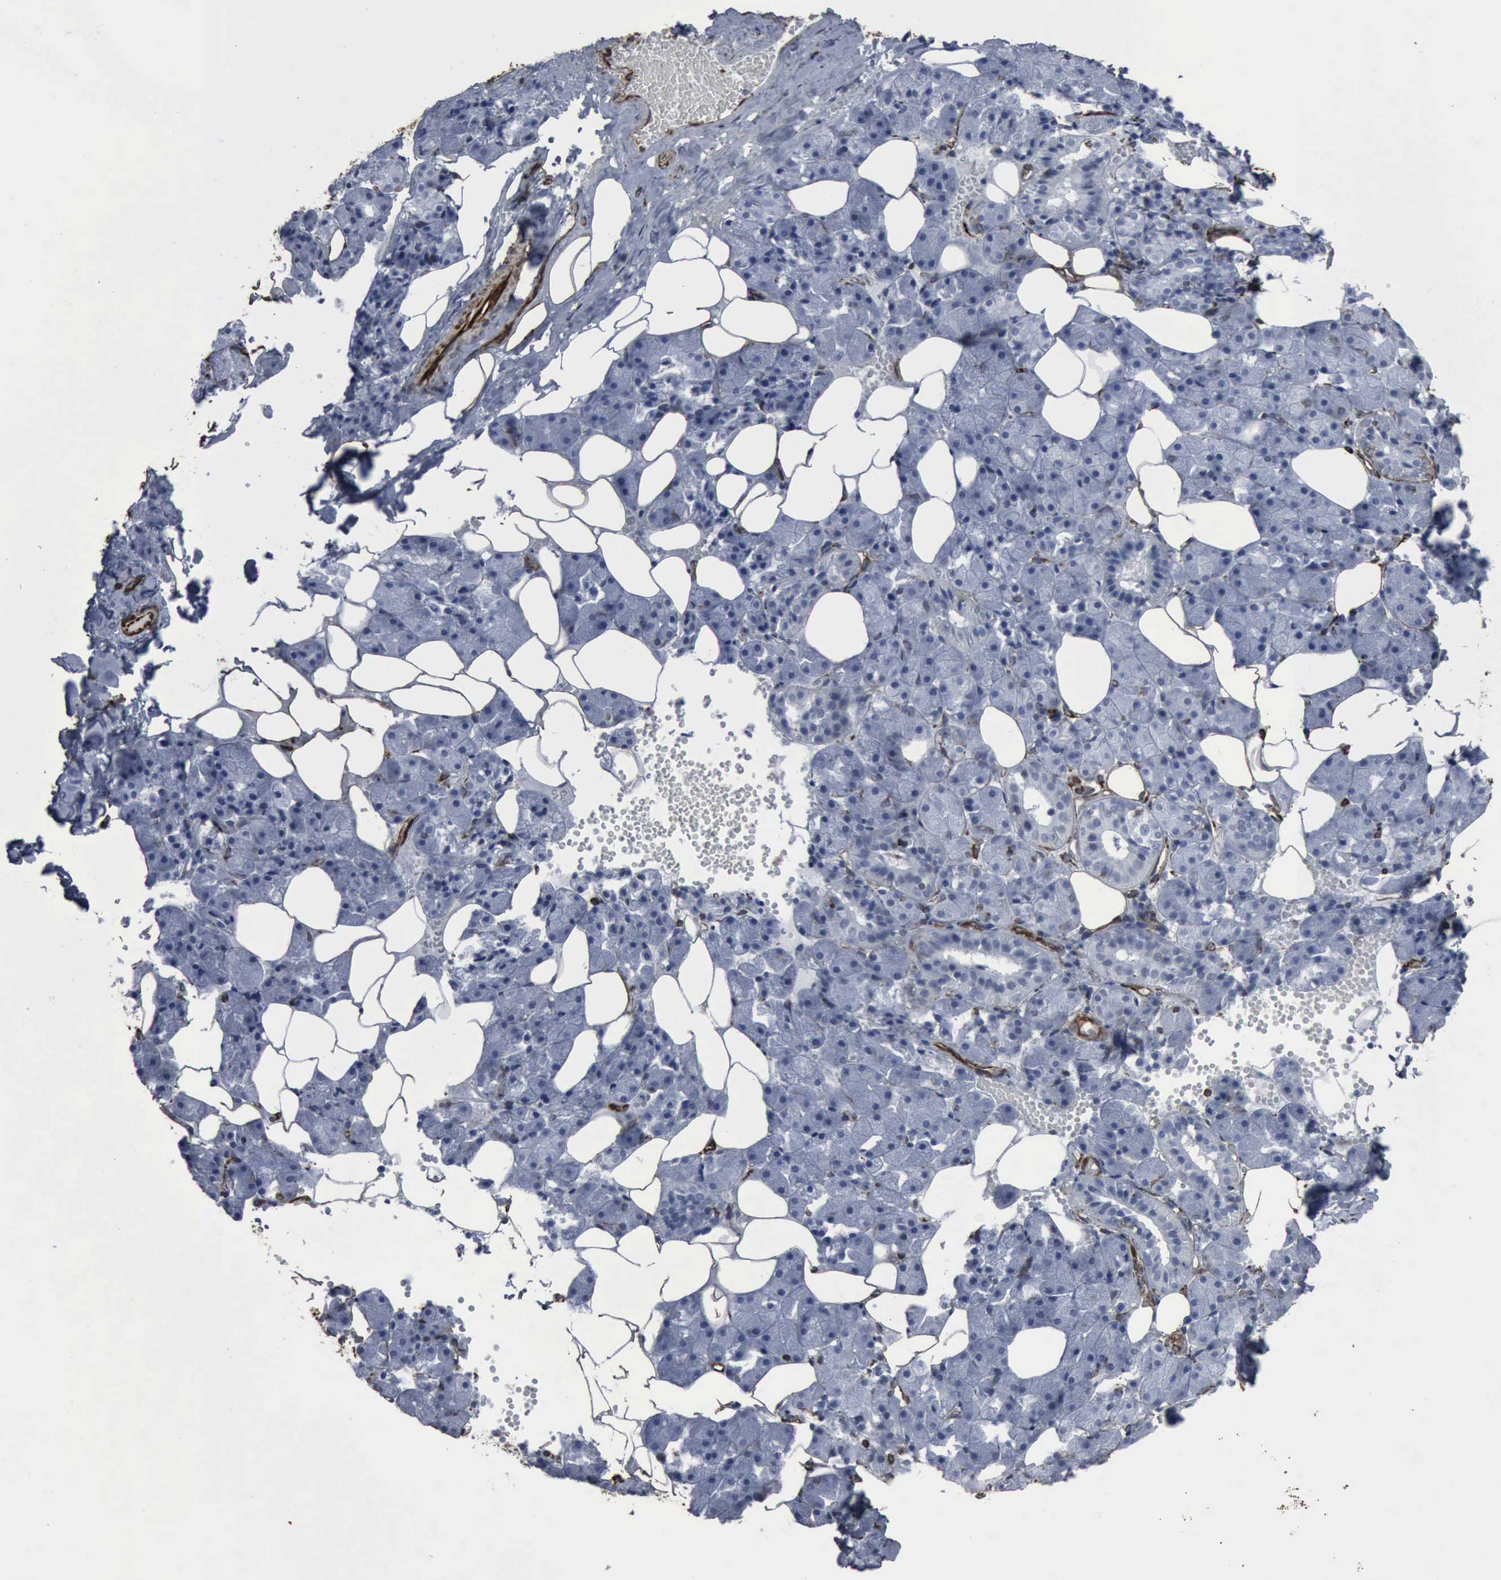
{"staining": {"intensity": "negative", "quantity": "none", "location": "none"}, "tissue": "salivary gland", "cell_type": "Glandular cells", "image_type": "normal", "snomed": [{"axis": "morphology", "description": "Normal tissue, NOS"}, {"axis": "topography", "description": "Salivary gland"}], "caption": "This micrograph is of unremarkable salivary gland stained with immunohistochemistry (IHC) to label a protein in brown with the nuclei are counter-stained blue. There is no positivity in glandular cells. (DAB (3,3'-diaminobenzidine) immunohistochemistry with hematoxylin counter stain).", "gene": "CCNE1", "patient": {"sex": "female", "age": 55}}